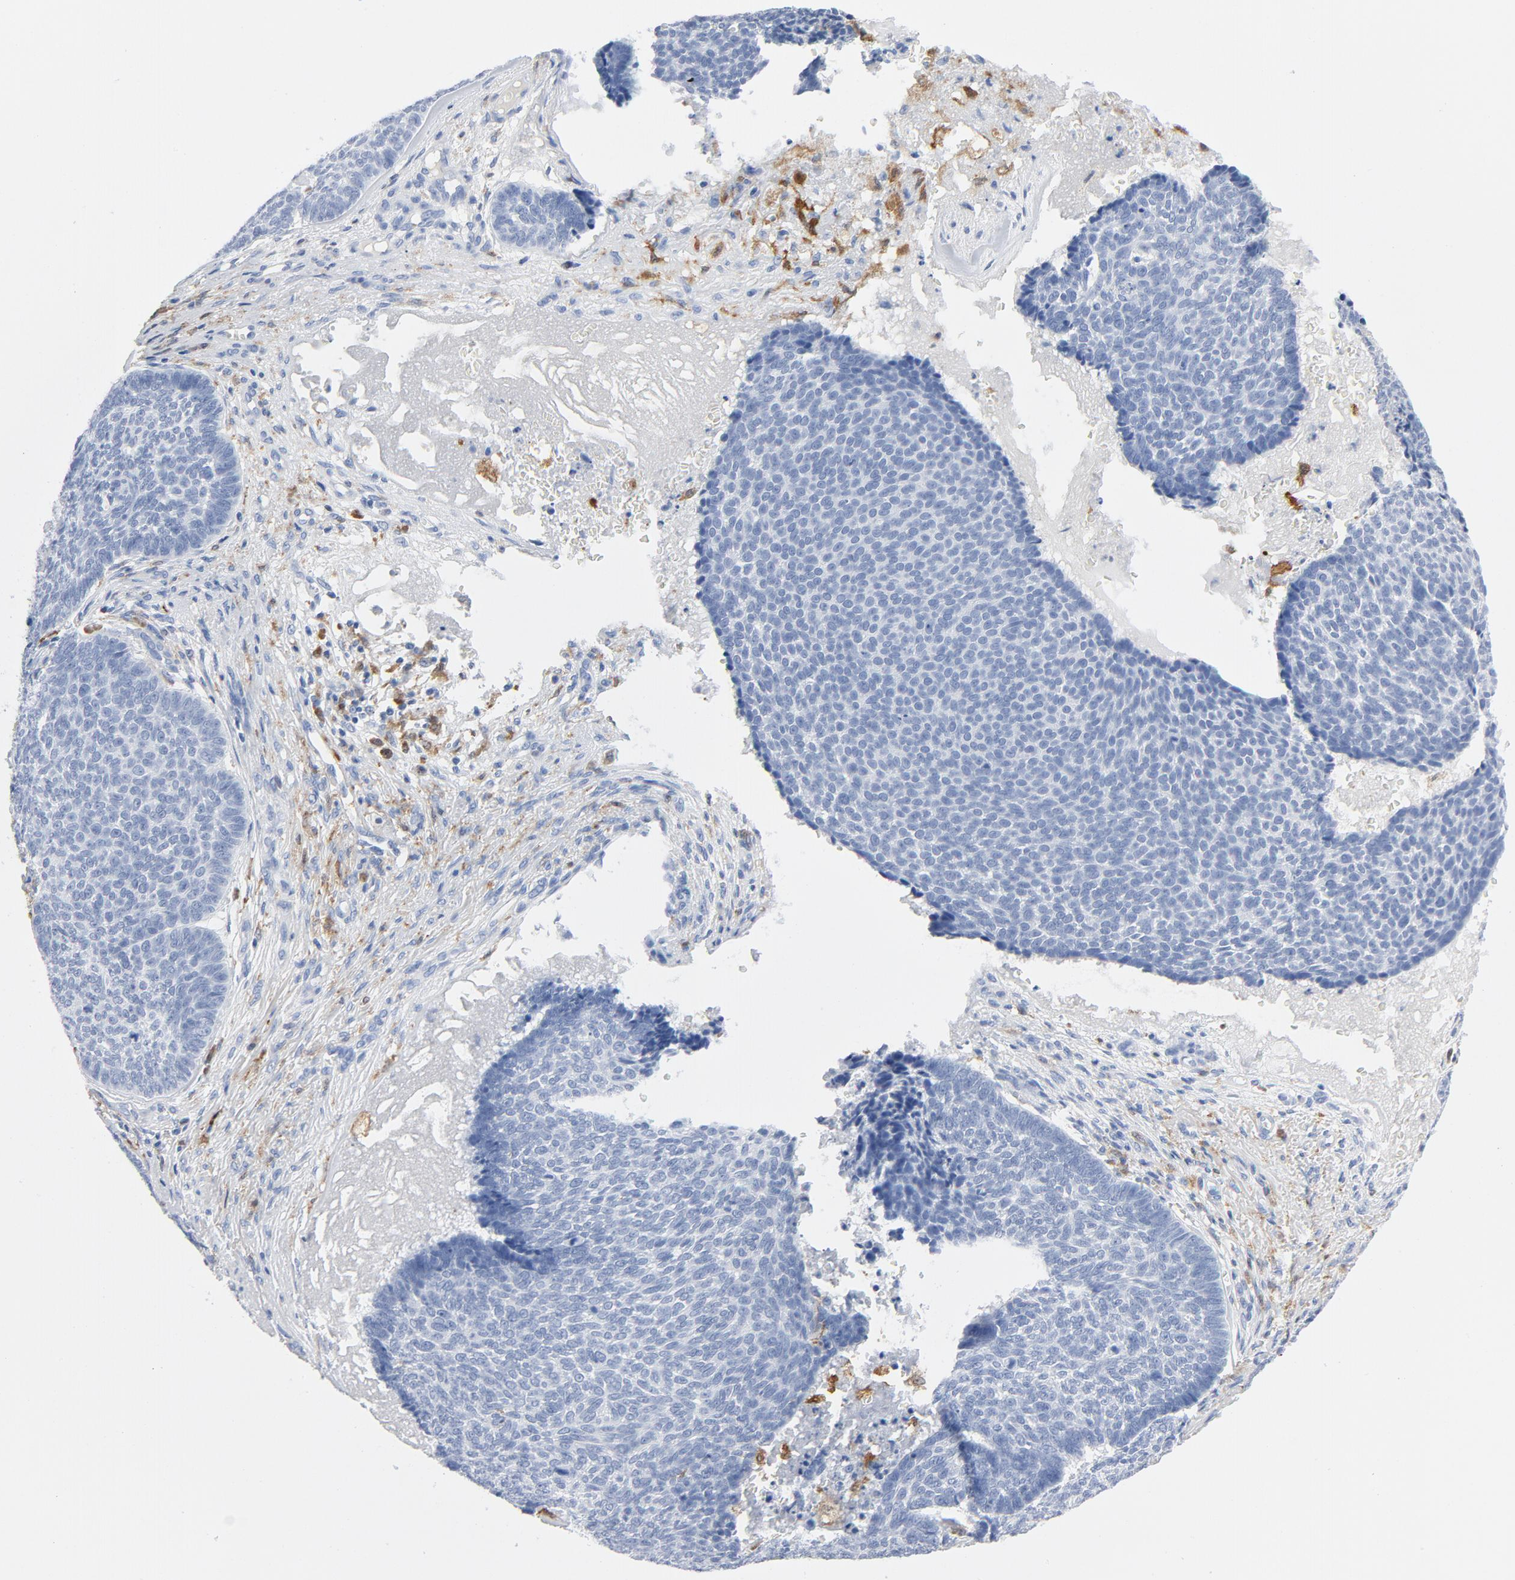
{"staining": {"intensity": "negative", "quantity": "none", "location": "none"}, "tissue": "skin cancer", "cell_type": "Tumor cells", "image_type": "cancer", "snomed": [{"axis": "morphology", "description": "Basal cell carcinoma"}, {"axis": "topography", "description": "Skin"}], "caption": "High power microscopy micrograph of an IHC photomicrograph of skin cancer (basal cell carcinoma), revealing no significant staining in tumor cells. Nuclei are stained in blue.", "gene": "NCF1", "patient": {"sex": "male", "age": 84}}